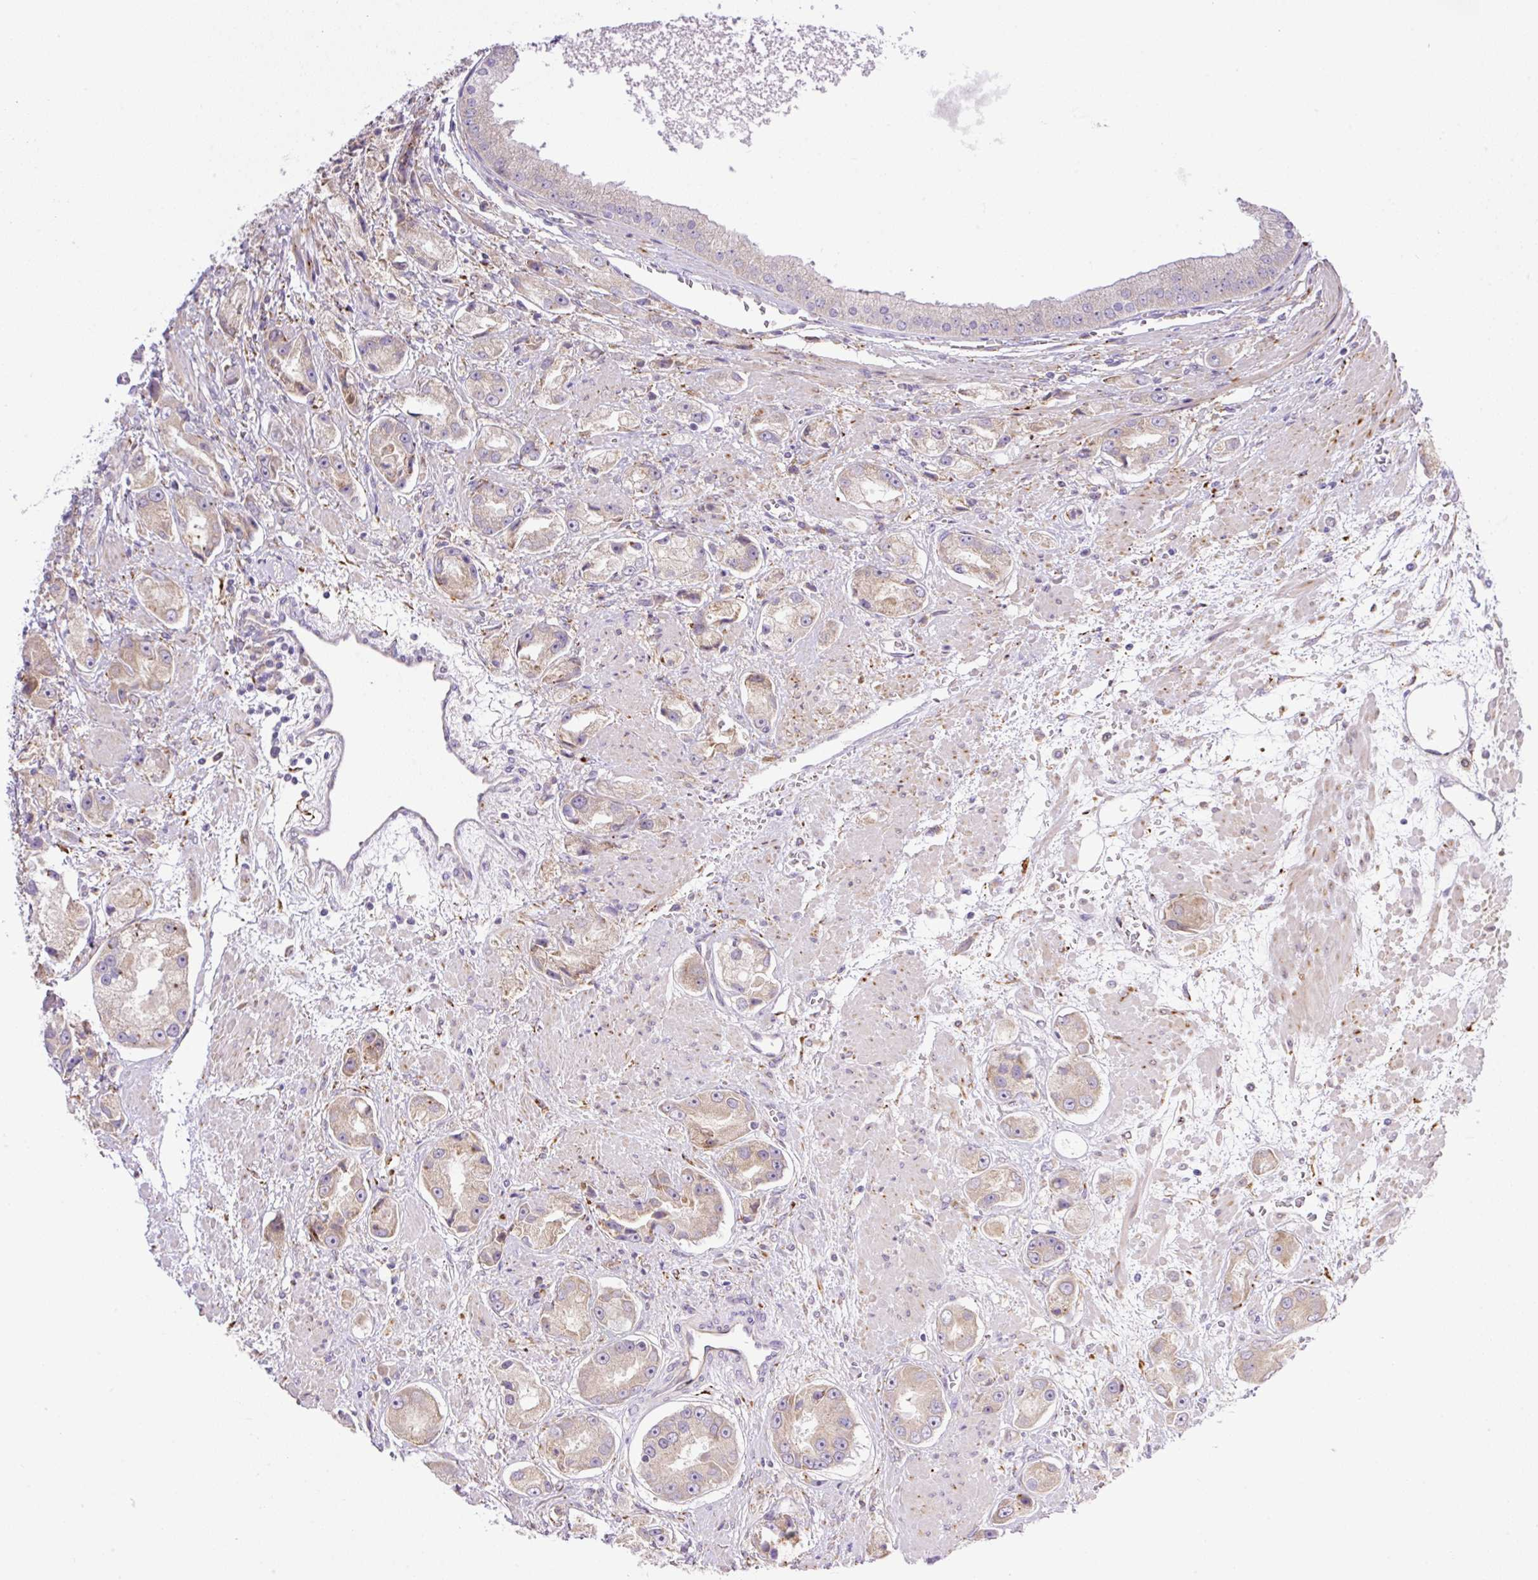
{"staining": {"intensity": "weak", "quantity": "<25%", "location": "cytoplasmic/membranous"}, "tissue": "prostate cancer", "cell_type": "Tumor cells", "image_type": "cancer", "snomed": [{"axis": "morphology", "description": "Adenocarcinoma, High grade"}, {"axis": "topography", "description": "Prostate"}], "caption": "Histopathology image shows no protein expression in tumor cells of prostate cancer tissue. (Immunohistochemistry, brightfield microscopy, high magnification).", "gene": "POFUT1", "patient": {"sex": "male", "age": 67}}